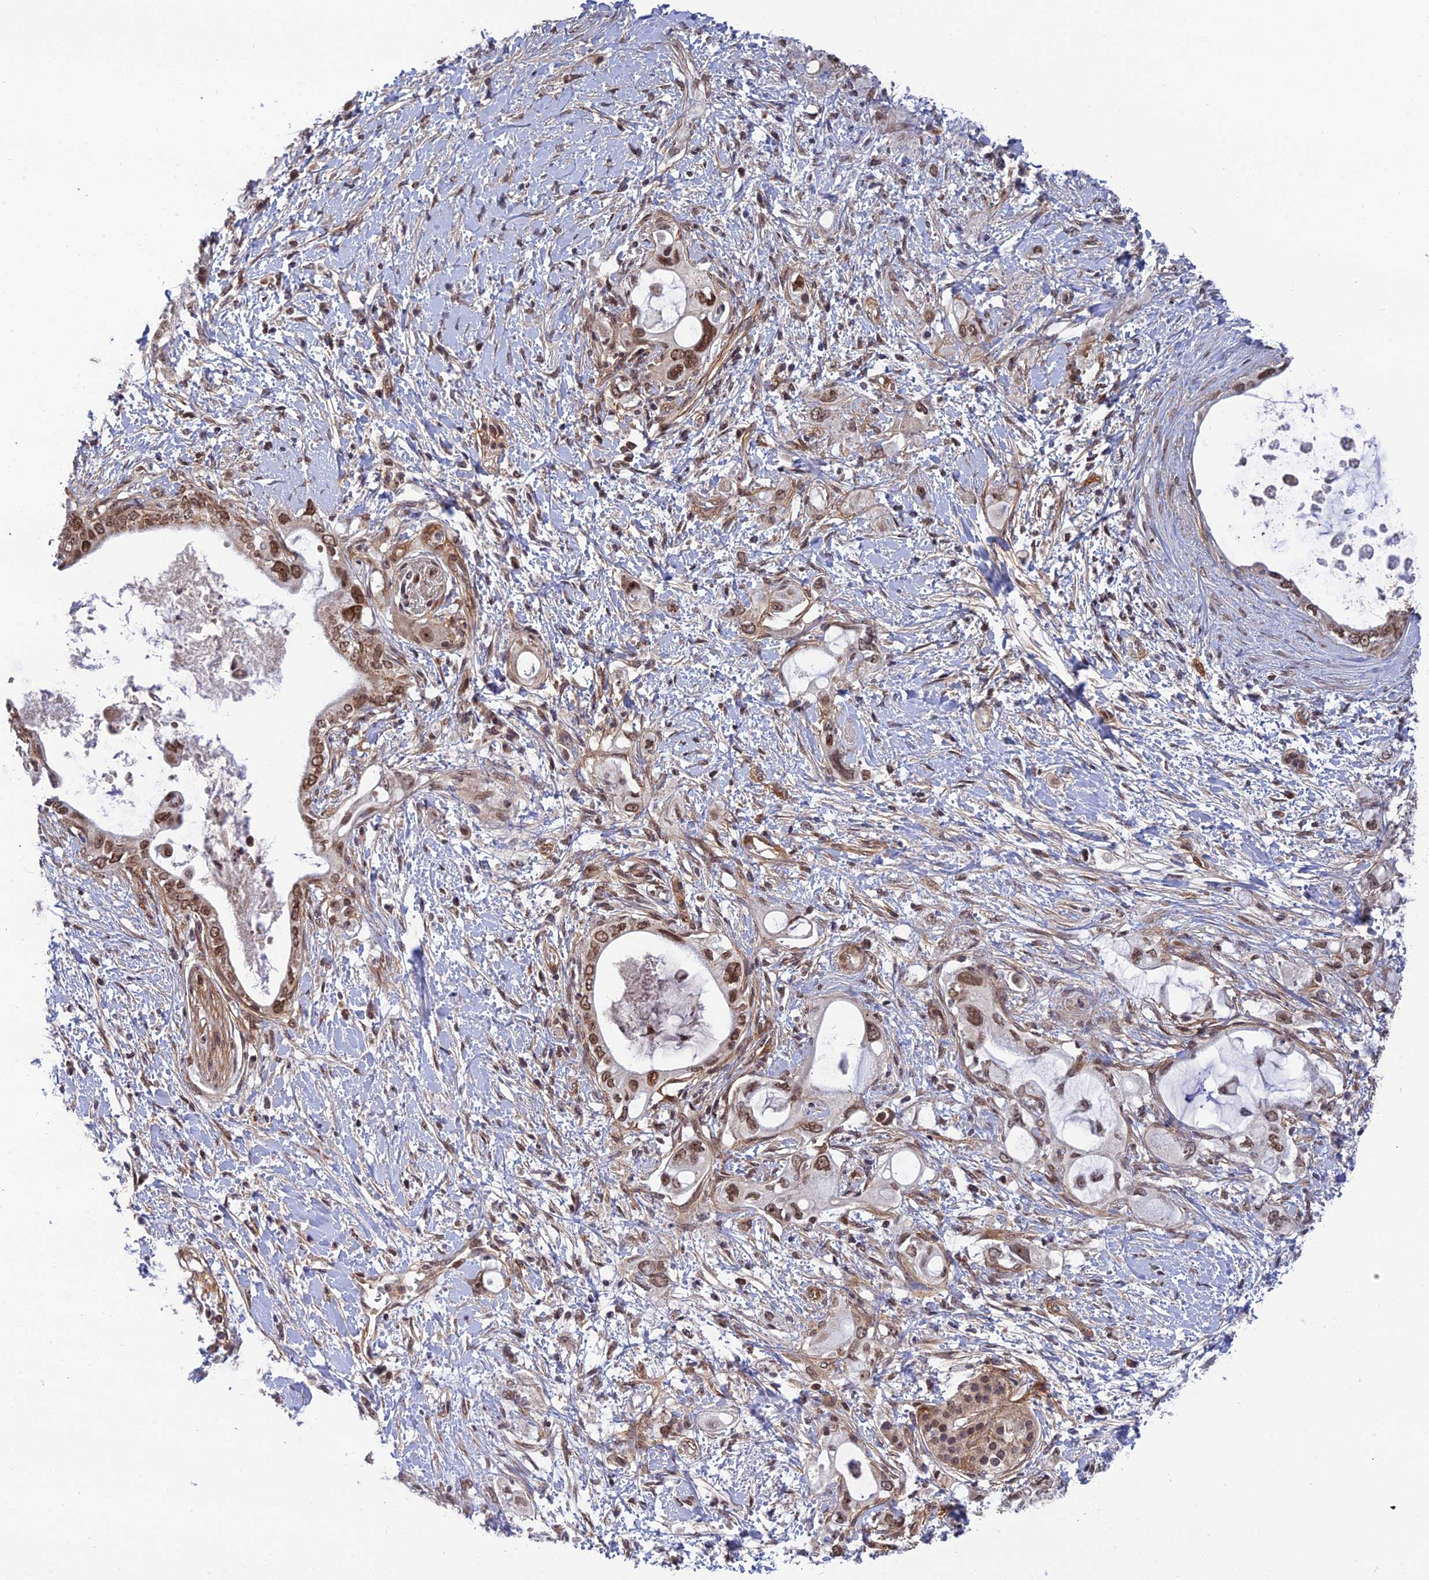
{"staining": {"intensity": "moderate", "quantity": ">75%", "location": "cytoplasmic/membranous,nuclear"}, "tissue": "pancreatic cancer", "cell_type": "Tumor cells", "image_type": "cancer", "snomed": [{"axis": "morphology", "description": "Adenocarcinoma, NOS"}, {"axis": "topography", "description": "Pancreas"}], "caption": "Adenocarcinoma (pancreatic) stained for a protein reveals moderate cytoplasmic/membranous and nuclear positivity in tumor cells. (Brightfield microscopy of DAB IHC at high magnification).", "gene": "REXO1", "patient": {"sex": "female", "age": 56}}